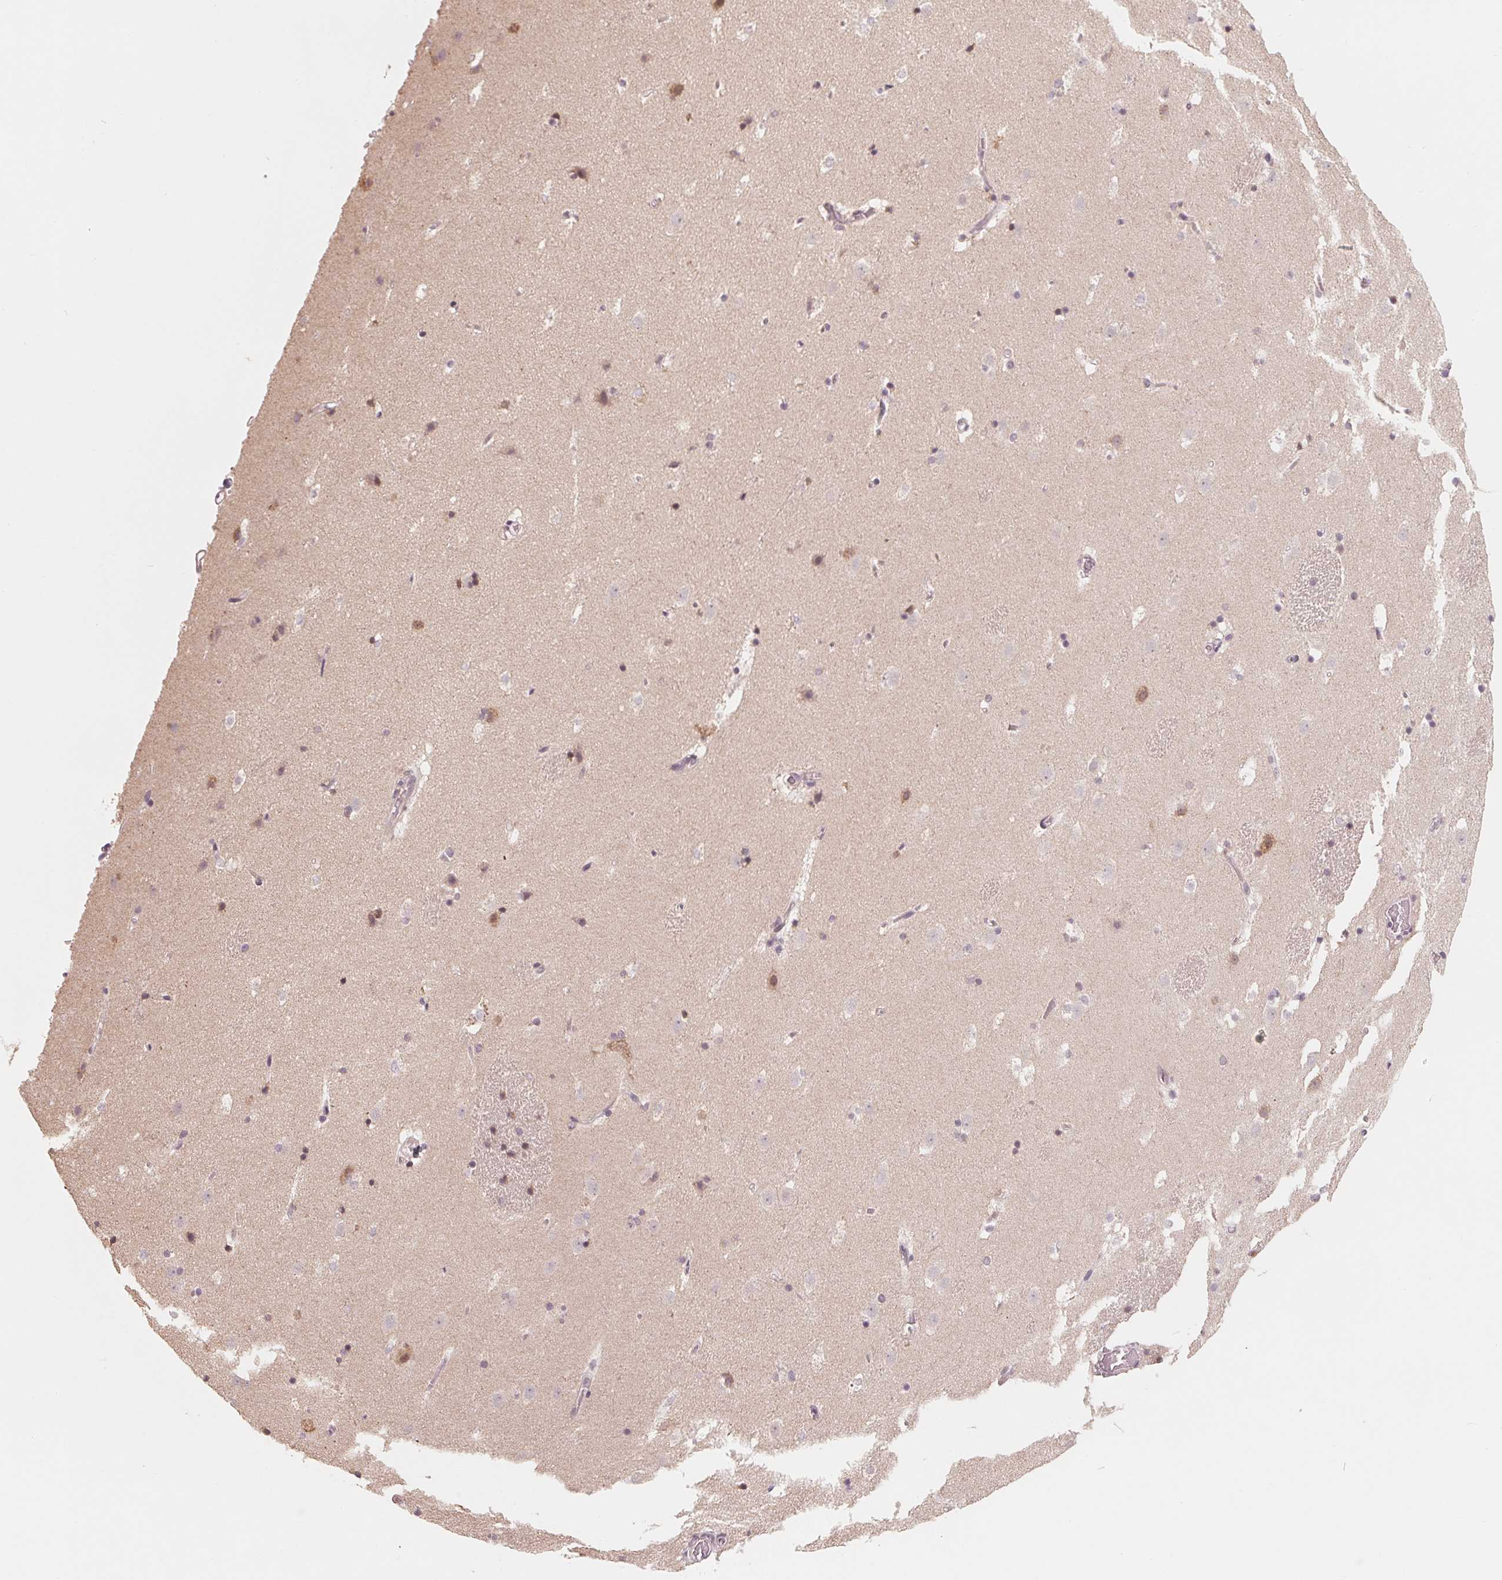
{"staining": {"intensity": "negative", "quantity": "none", "location": "none"}, "tissue": "caudate", "cell_type": "Glial cells", "image_type": "normal", "snomed": [{"axis": "morphology", "description": "Normal tissue, NOS"}, {"axis": "topography", "description": "Lateral ventricle wall"}], "caption": "High magnification brightfield microscopy of unremarkable caudate stained with DAB (brown) and counterstained with hematoxylin (blue): glial cells show no significant expression. (DAB (3,3'-diaminobenzidine) IHC visualized using brightfield microscopy, high magnification).", "gene": "GIGYF2", "patient": {"sex": "male", "age": 37}}